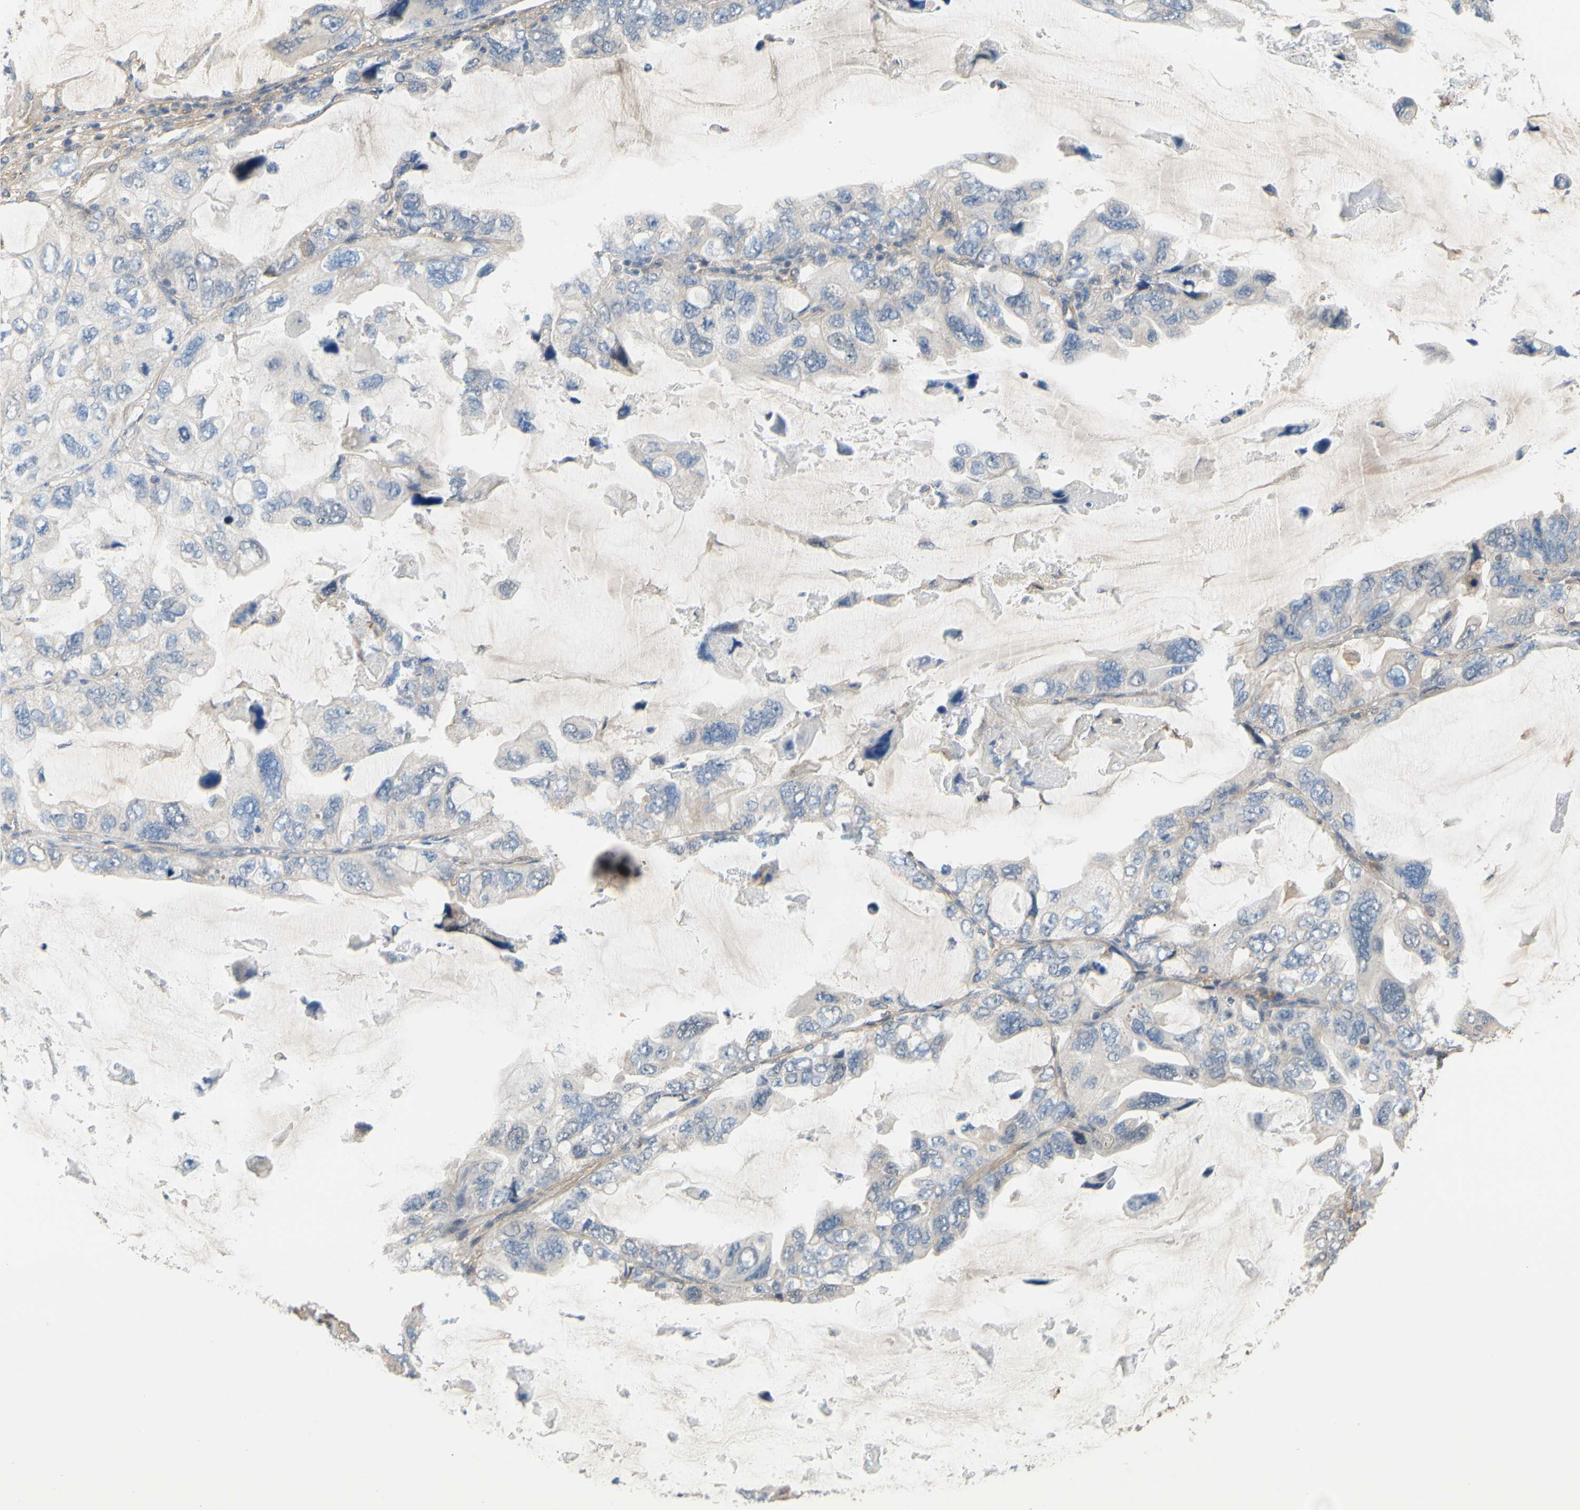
{"staining": {"intensity": "weak", "quantity": ">75%", "location": "cytoplasmic/membranous"}, "tissue": "lung cancer", "cell_type": "Tumor cells", "image_type": "cancer", "snomed": [{"axis": "morphology", "description": "Squamous cell carcinoma, NOS"}, {"axis": "topography", "description": "Lung"}], "caption": "Weak cytoplasmic/membranous staining is seen in approximately >75% of tumor cells in lung squamous cell carcinoma.", "gene": "ALDH1A2", "patient": {"sex": "female", "age": 73}}